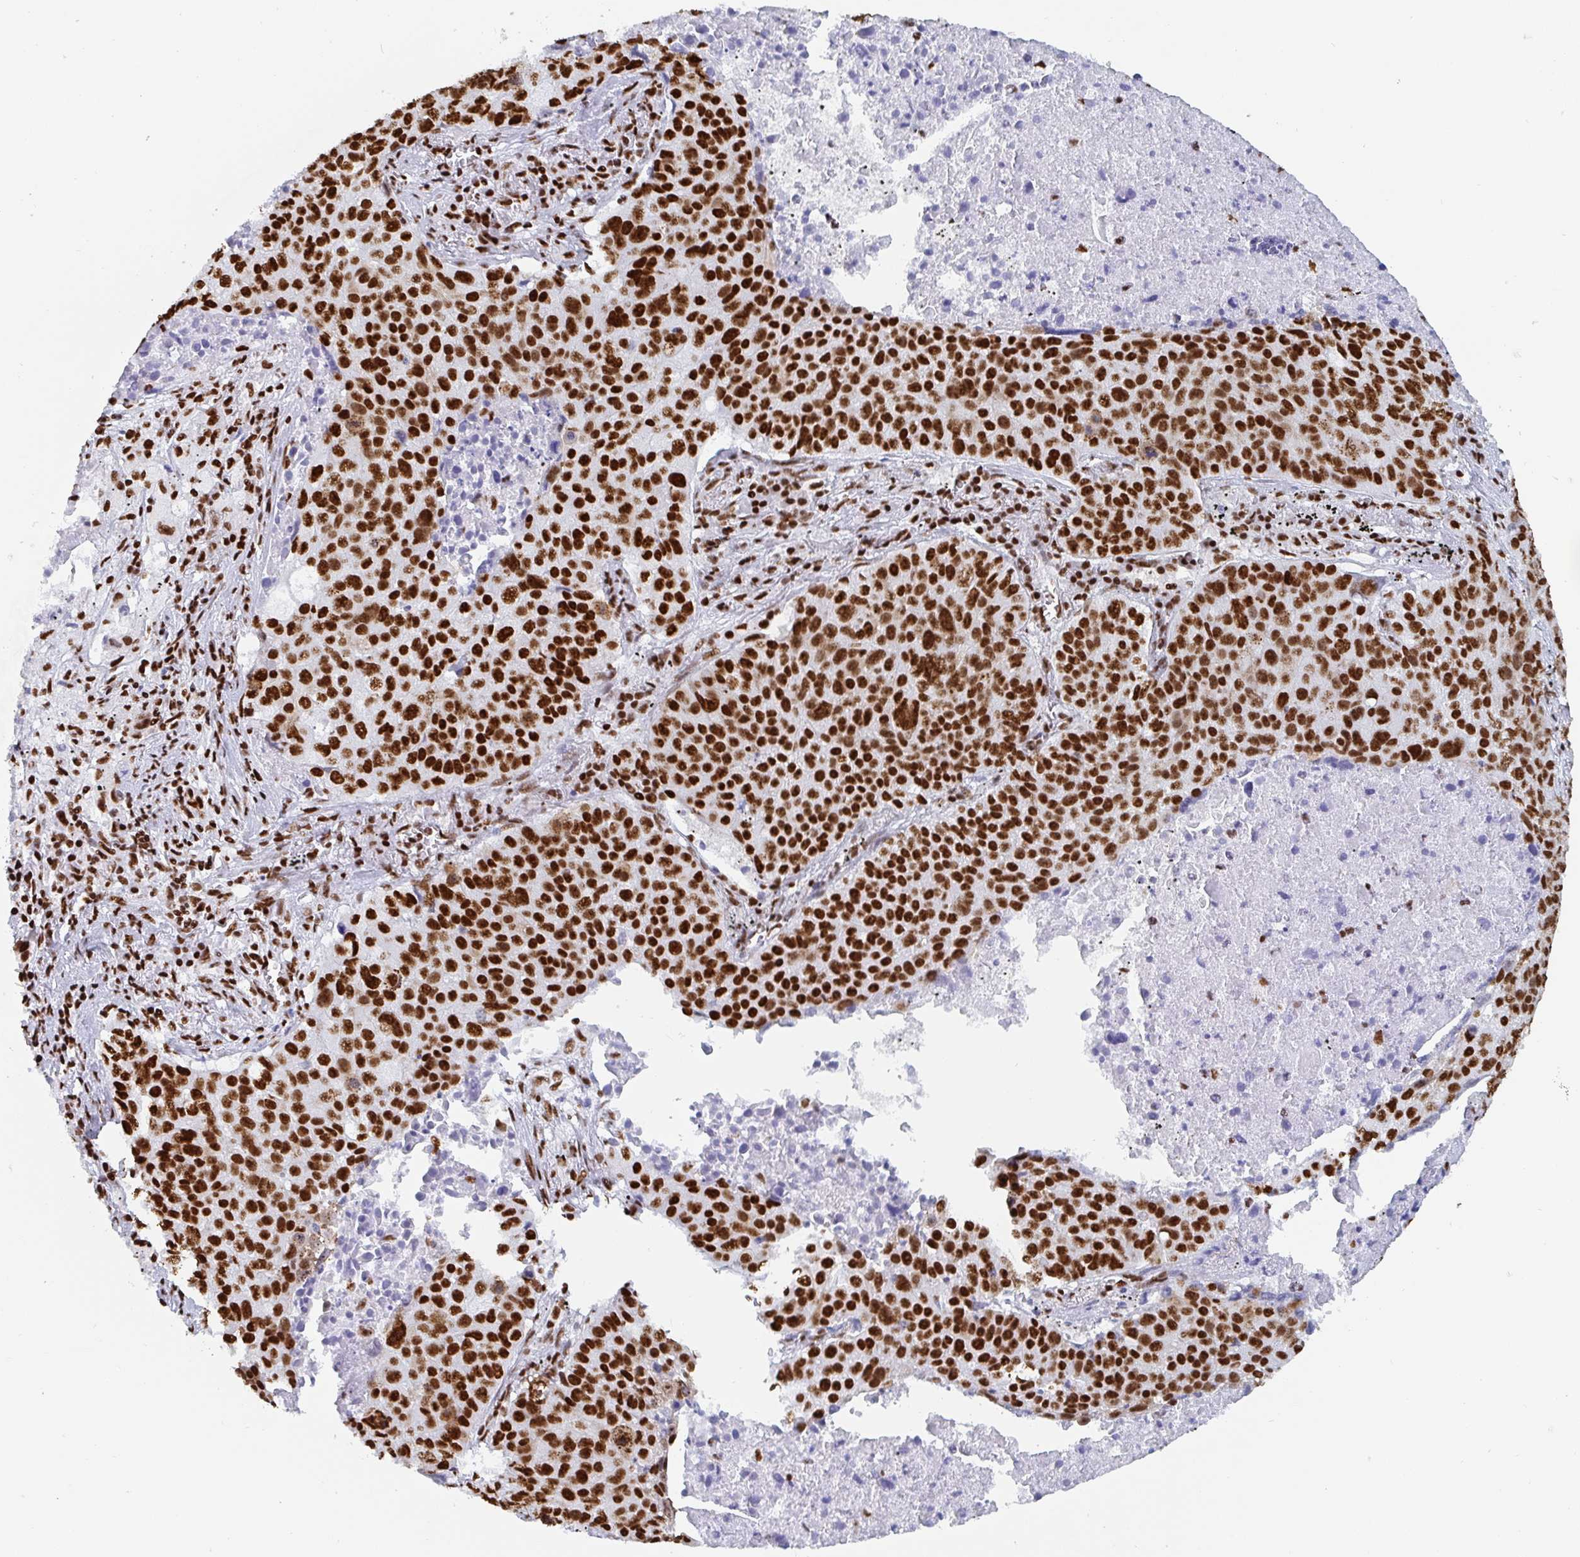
{"staining": {"intensity": "strong", "quantity": ">75%", "location": "nuclear"}, "tissue": "lung cancer", "cell_type": "Tumor cells", "image_type": "cancer", "snomed": [{"axis": "morphology", "description": "Normal morphology"}, {"axis": "morphology", "description": "Aneuploidy"}, {"axis": "morphology", "description": "Squamous cell carcinoma, NOS"}, {"axis": "topography", "description": "Lymph node"}, {"axis": "topography", "description": "Lung"}], "caption": "A high amount of strong nuclear positivity is present in approximately >75% of tumor cells in squamous cell carcinoma (lung) tissue. (IHC, brightfield microscopy, high magnification).", "gene": "EWSR1", "patient": {"sex": "female", "age": 76}}